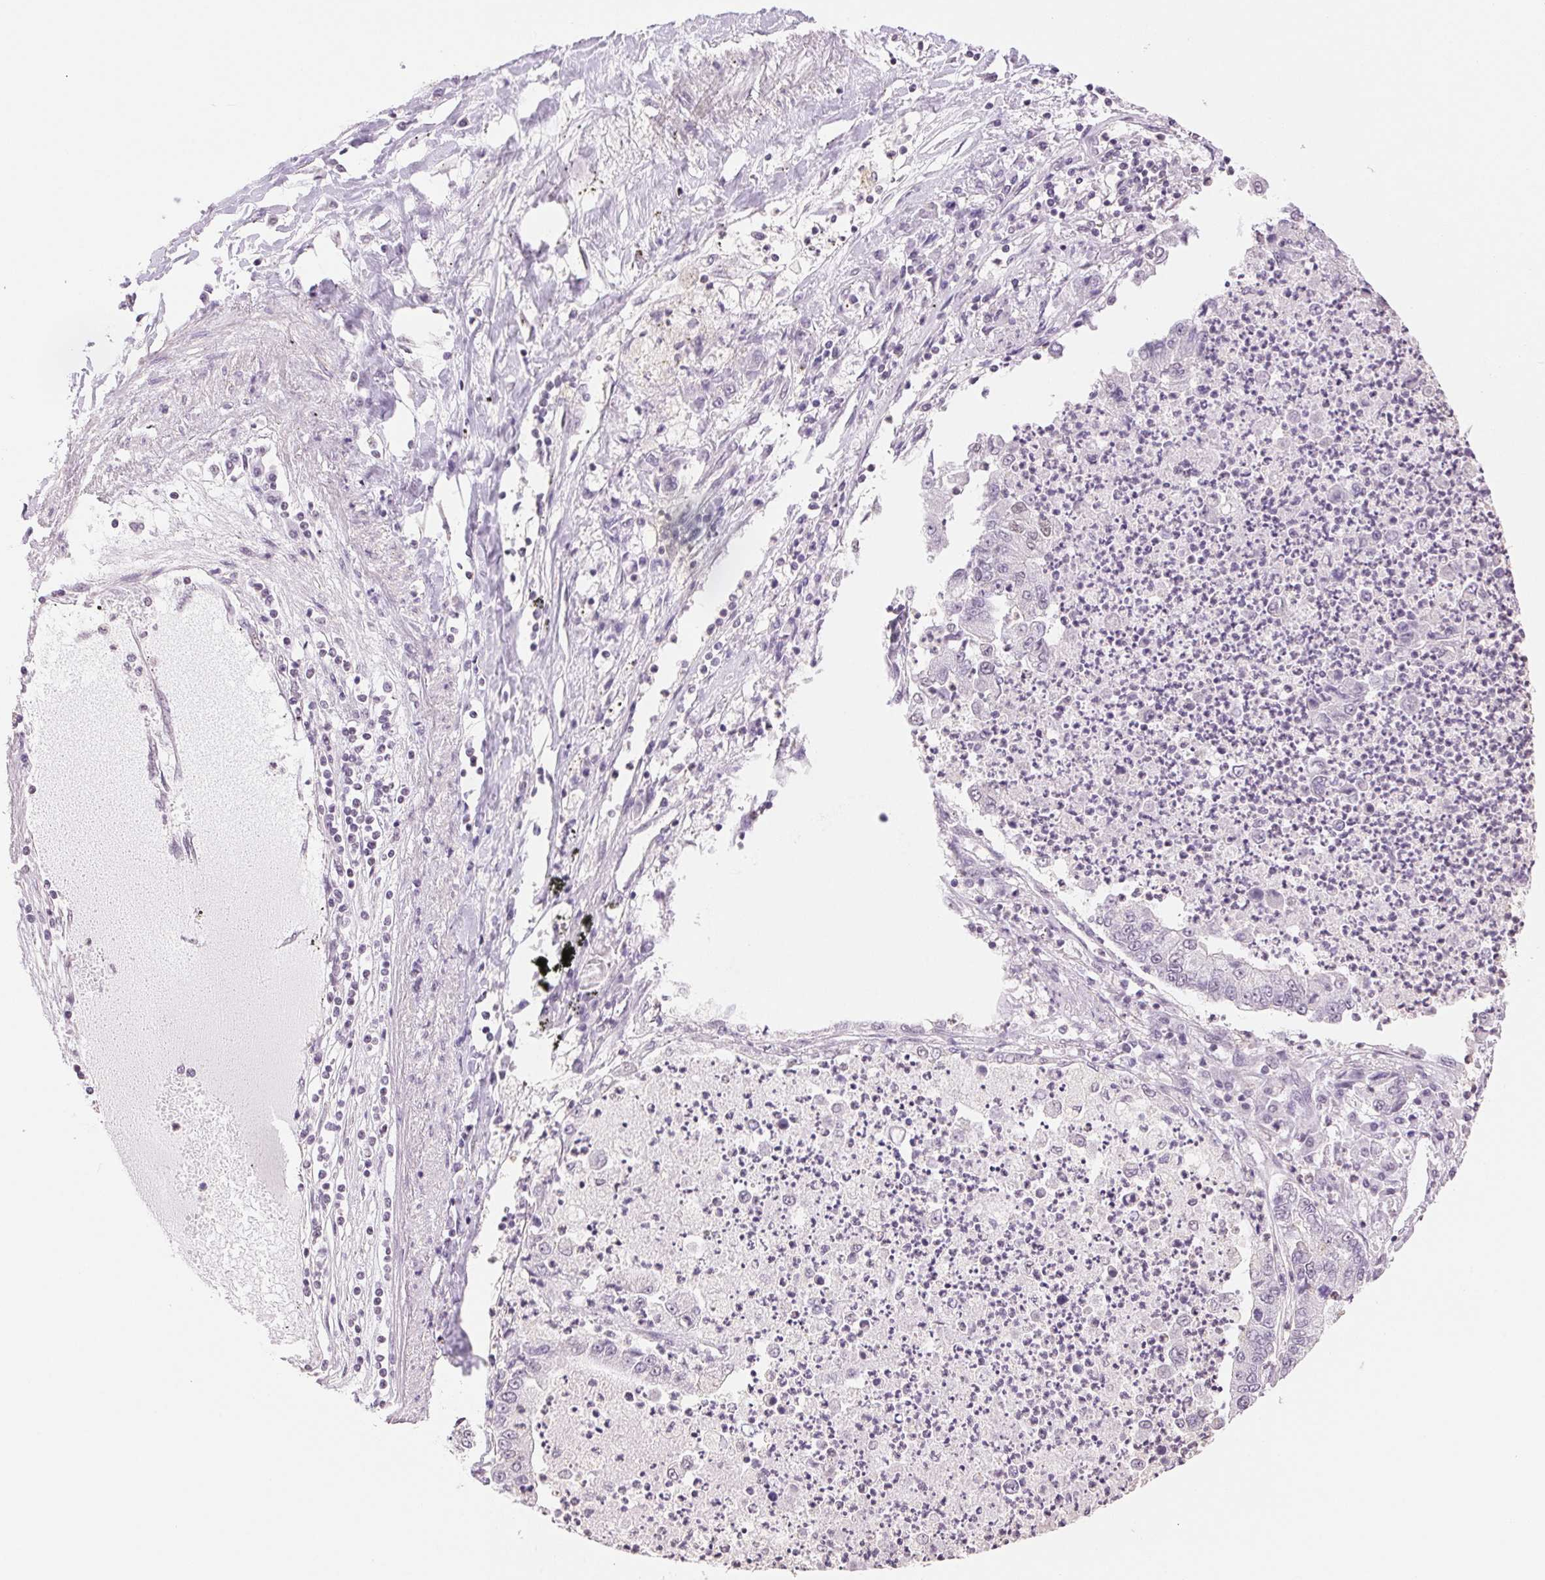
{"staining": {"intensity": "negative", "quantity": "none", "location": "none"}, "tissue": "lung cancer", "cell_type": "Tumor cells", "image_type": "cancer", "snomed": [{"axis": "morphology", "description": "Adenocarcinoma, NOS"}, {"axis": "topography", "description": "Lung"}], "caption": "Immunohistochemistry (IHC) of lung adenocarcinoma shows no positivity in tumor cells.", "gene": "RPRD1B", "patient": {"sex": "female", "age": 57}}